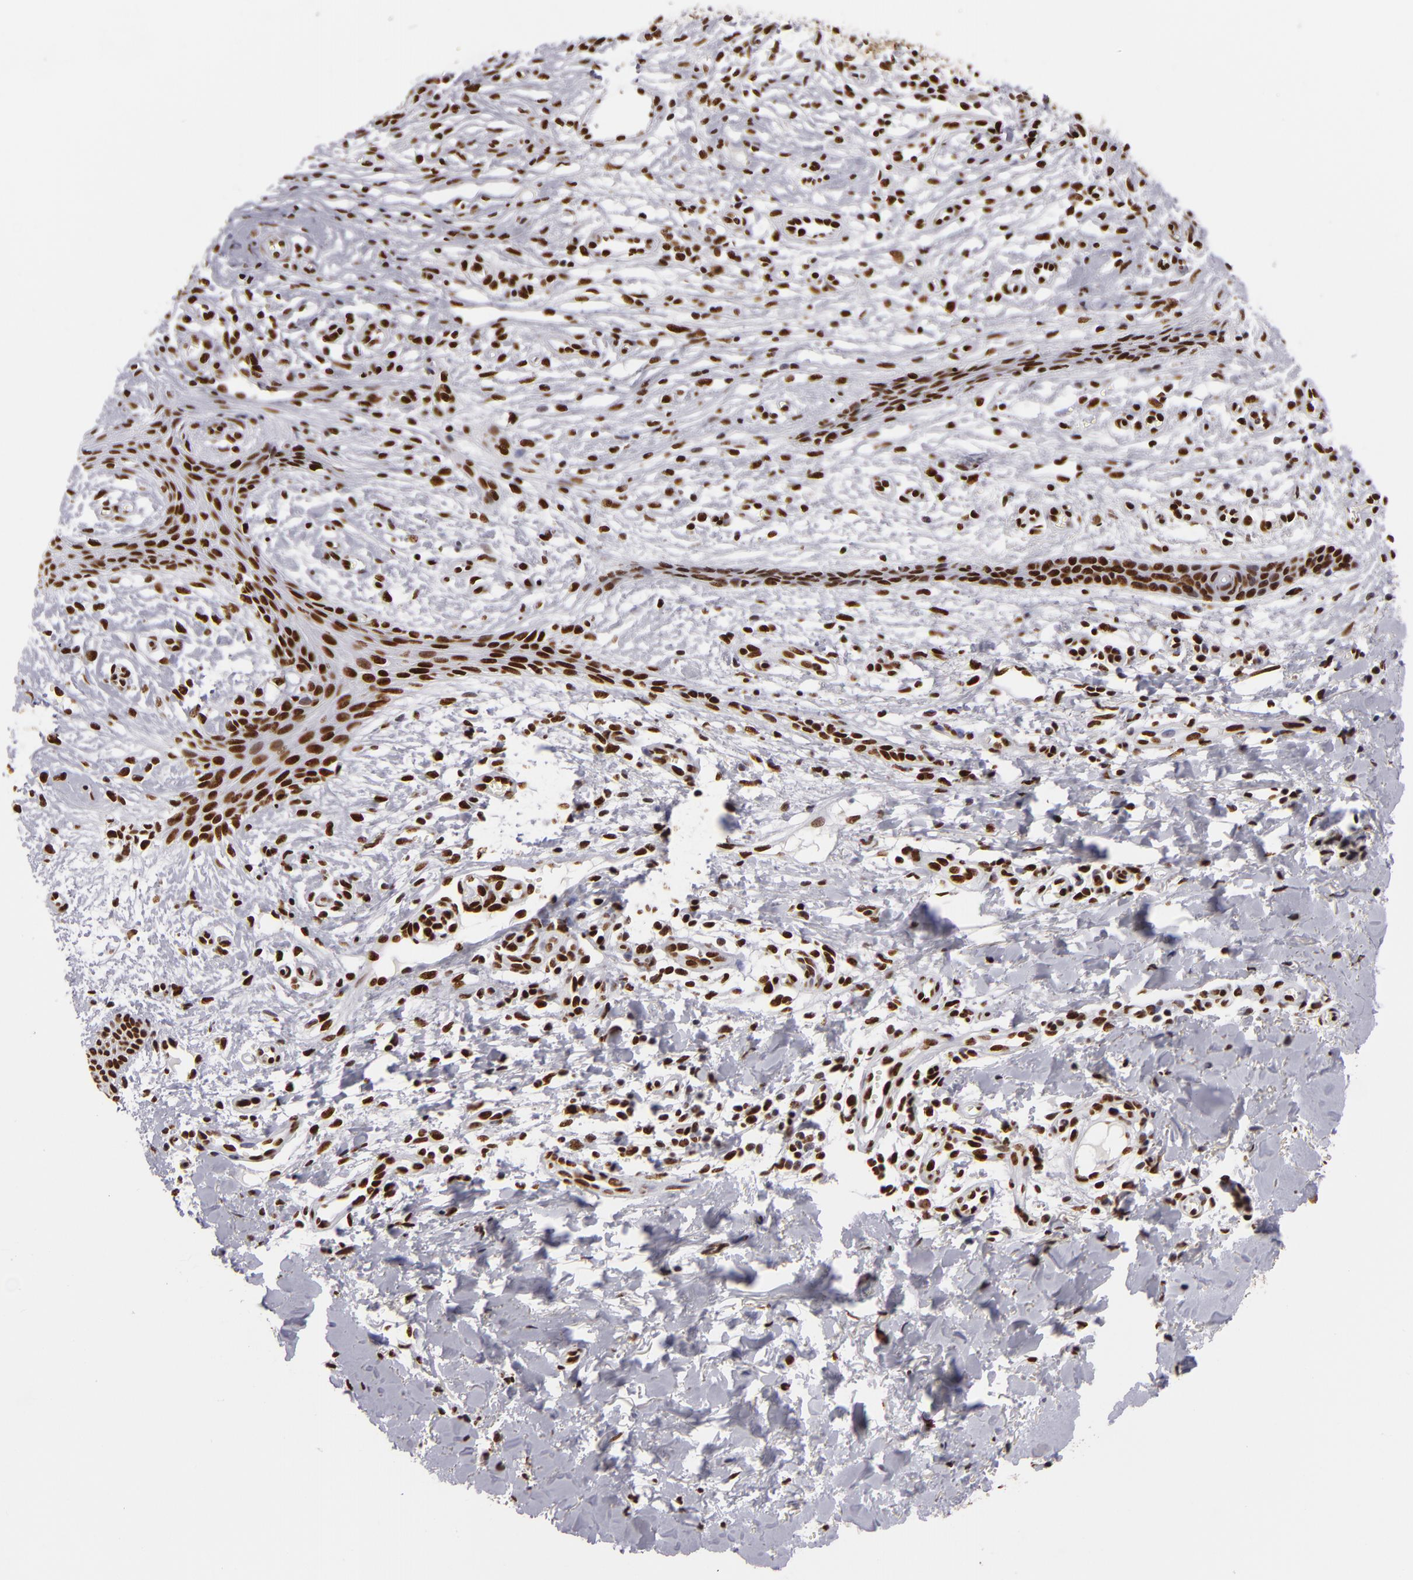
{"staining": {"intensity": "strong", "quantity": ">75%", "location": "nuclear"}, "tissue": "skin cancer", "cell_type": "Tumor cells", "image_type": "cancer", "snomed": [{"axis": "morphology", "description": "Basal cell carcinoma"}, {"axis": "topography", "description": "Skin"}], "caption": "Human skin cancer stained for a protein (brown) displays strong nuclear positive expression in approximately >75% of tumor cells.", "gene": "SAFB", "patient": {"sex": "male", "age": 75}}